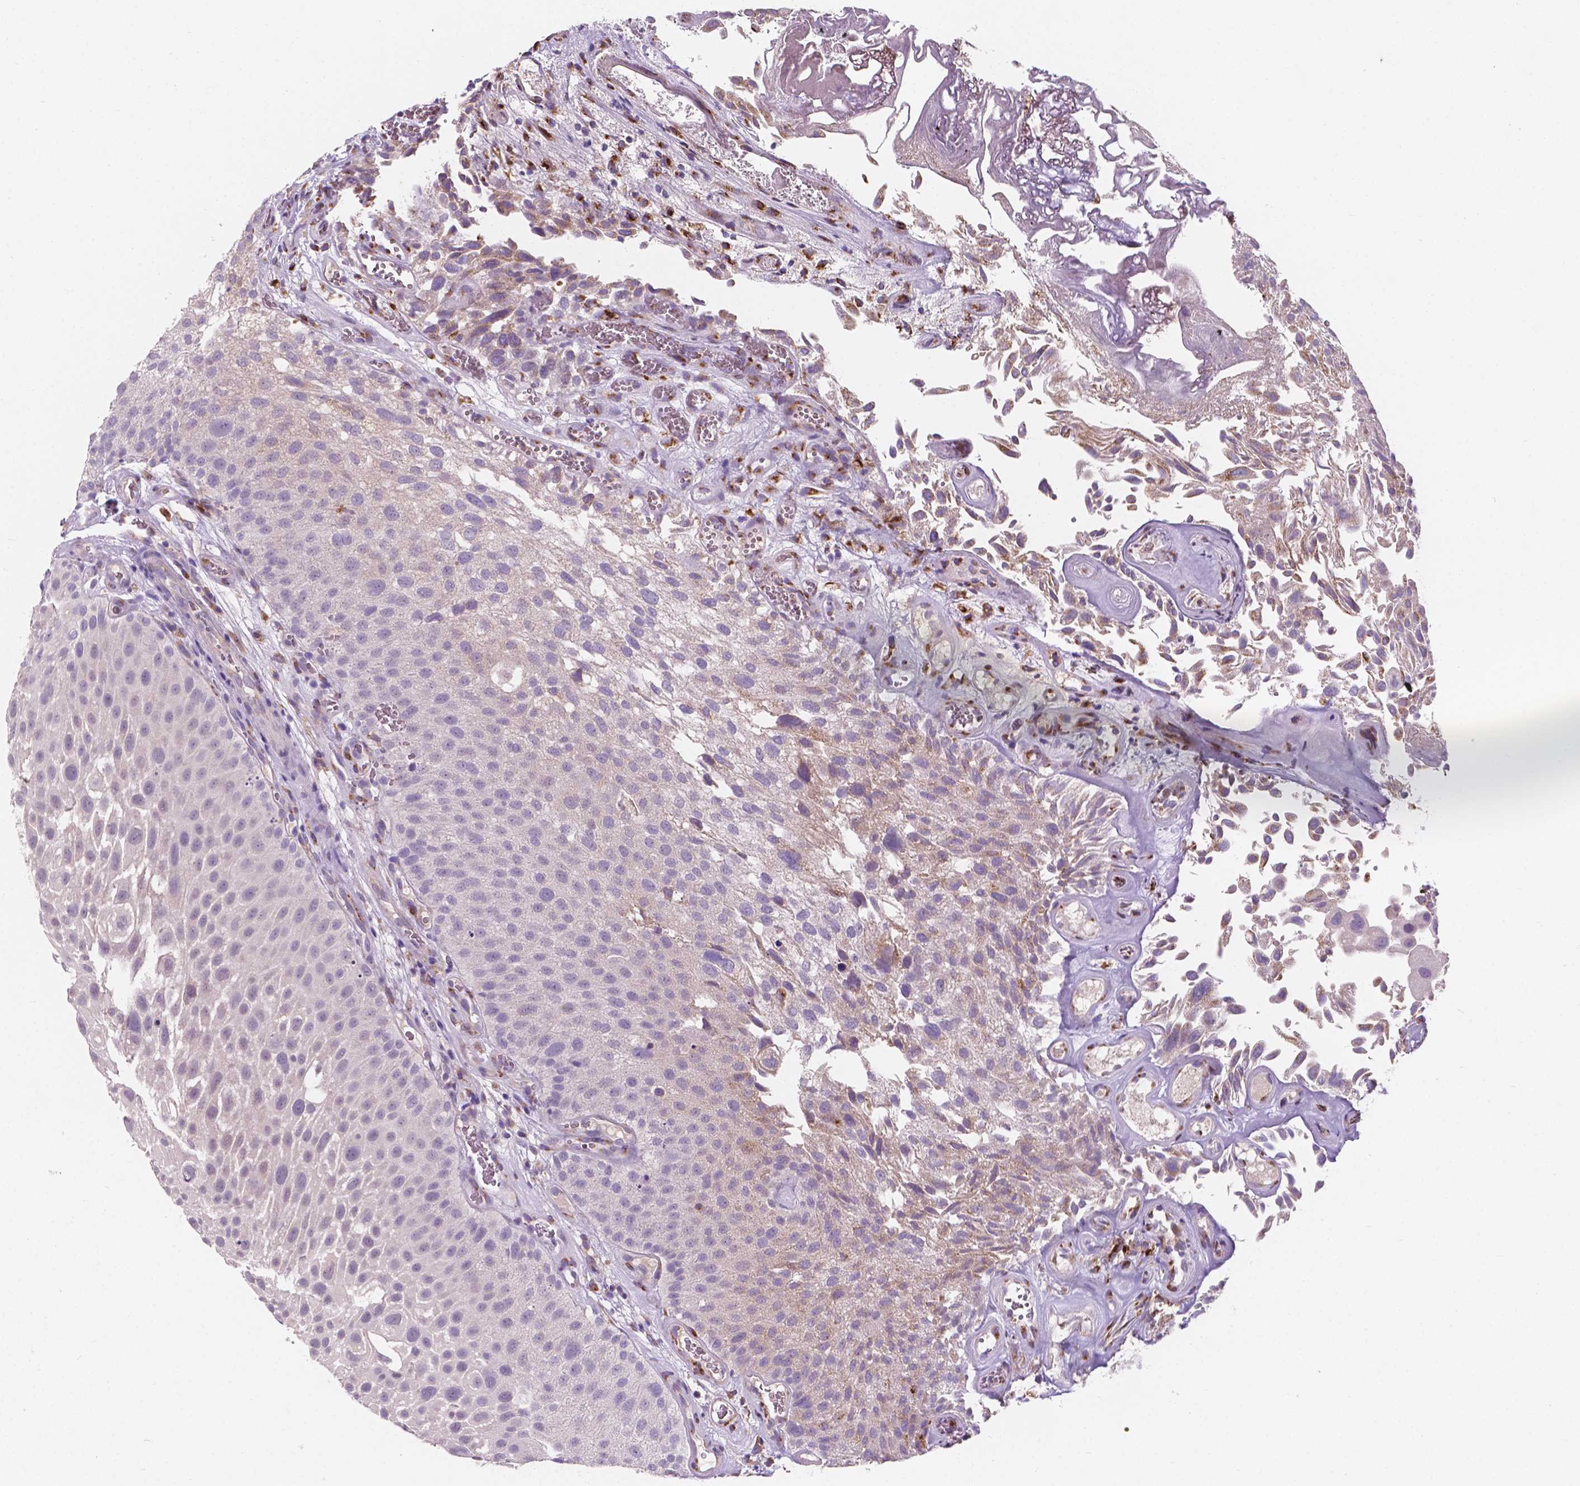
{"staining": {"intensity": "weak", "quantity": "<25%", "location": "cytoplasmic/membranous"}, "tissue": "urothelial cancer", "cell_type": "Tumor cells", "image_type": "cancer", "snomed": [{"axis": "morphology", "description": "Urothelial carcinoma, Low grade"}, {"axis": "topography", "description": "Urinary bladder"}], "caption": "DAB immunohistochemical staining of human urothelial cancer demonstrates no significant expression in tumor cells.", "gene": "IREB2", "patient": {"sex": "male", "age": 72}}